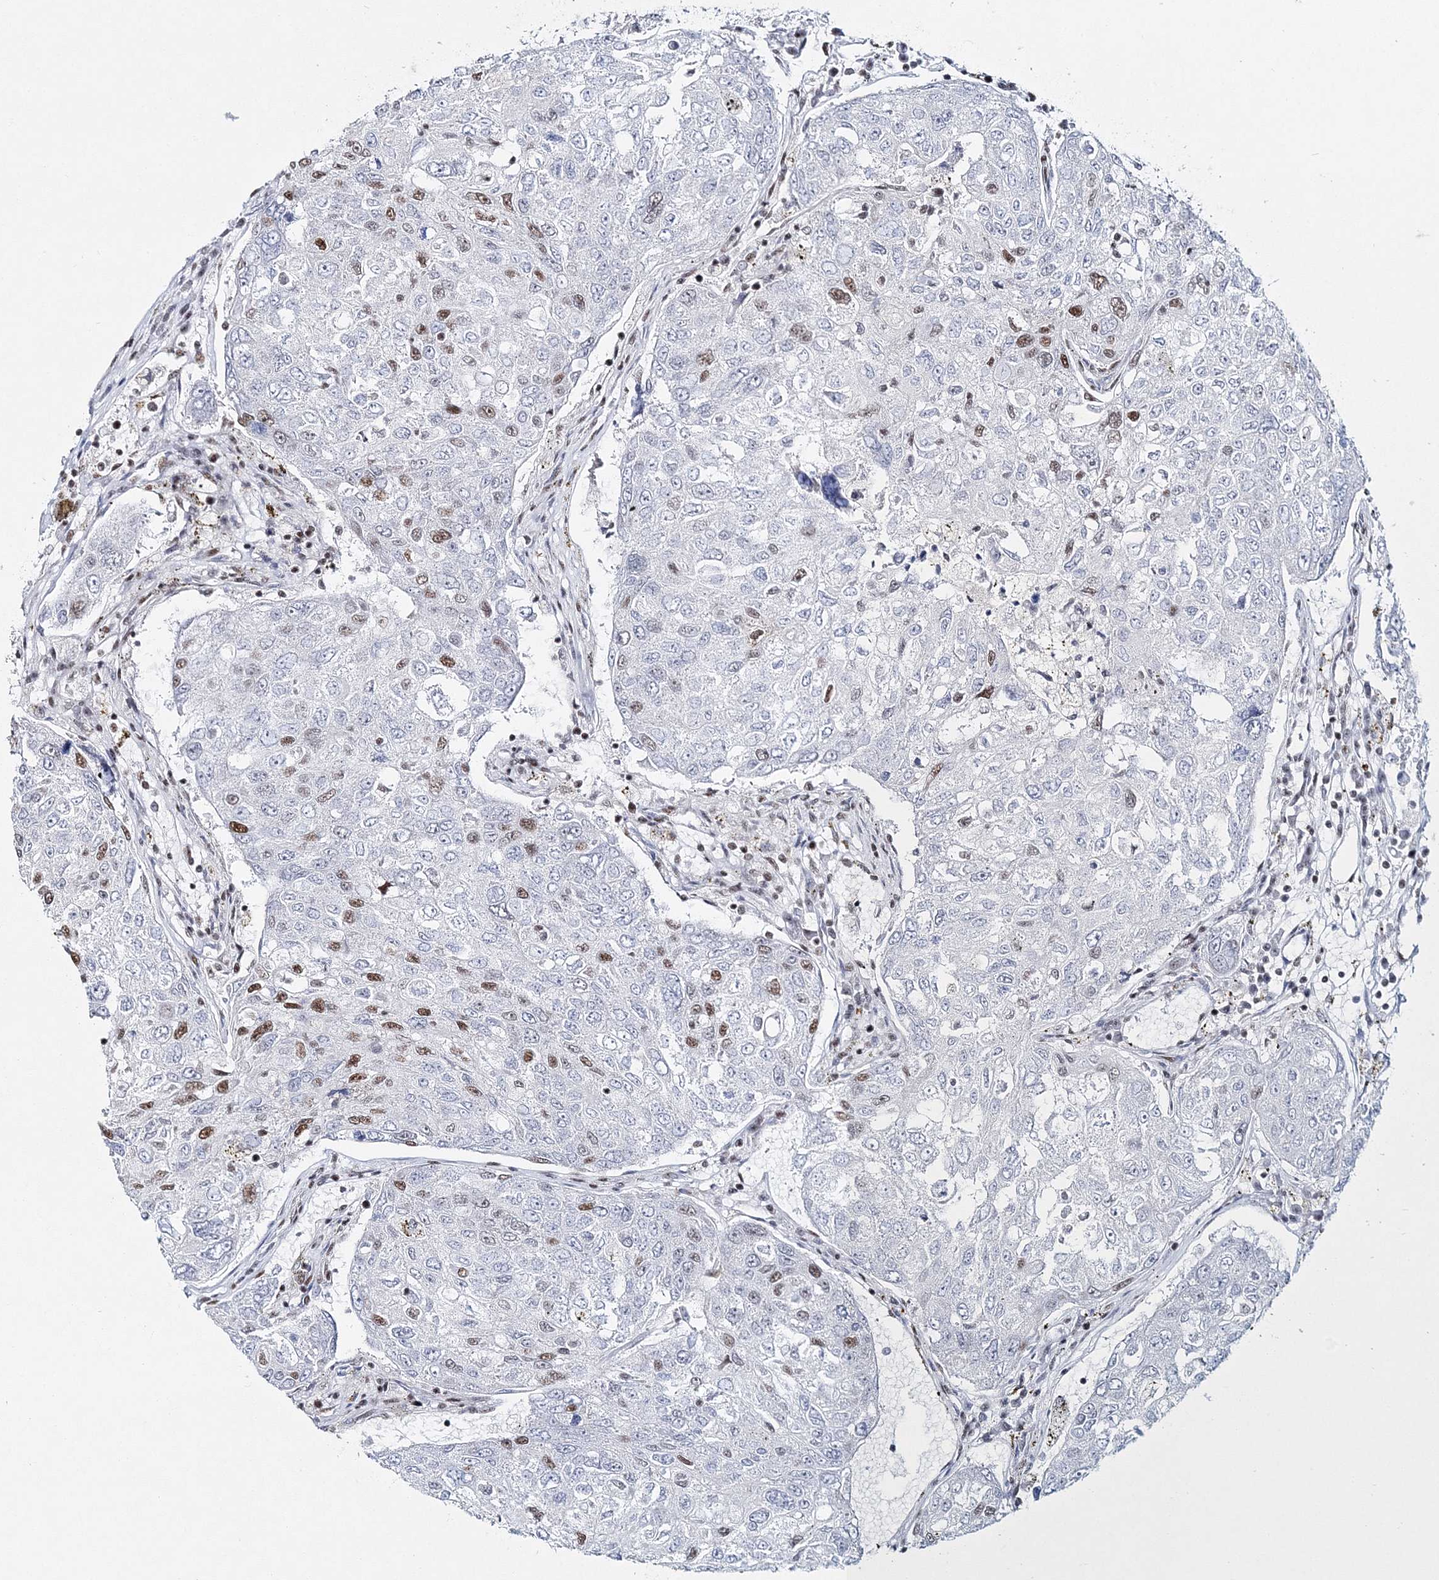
{"staining": {"intensity": "moderate", "quantity": "<25%", "location": "nuclear"}, "tissue": "urothelial cancer", "cell_type": "Tumor cells", "image_type": "cancer", "snomed": [{"axis": "morphology", "description": "Urothelial carcinoma, High grade"}, {"axis": "topography", "description": "Lymph node"}, {"axis": "topography", "description": "Urinary bladder"}], "caption": "High-power microscopy captured an immunohistochemistry (IHC) micrograph of urothelial carcinoma (high-grade), revealing moderate nuclear expression in approximately <25% of tumor cells.", "gene": "QRICH1", "patient": {"sex": "male", "age": 51}}